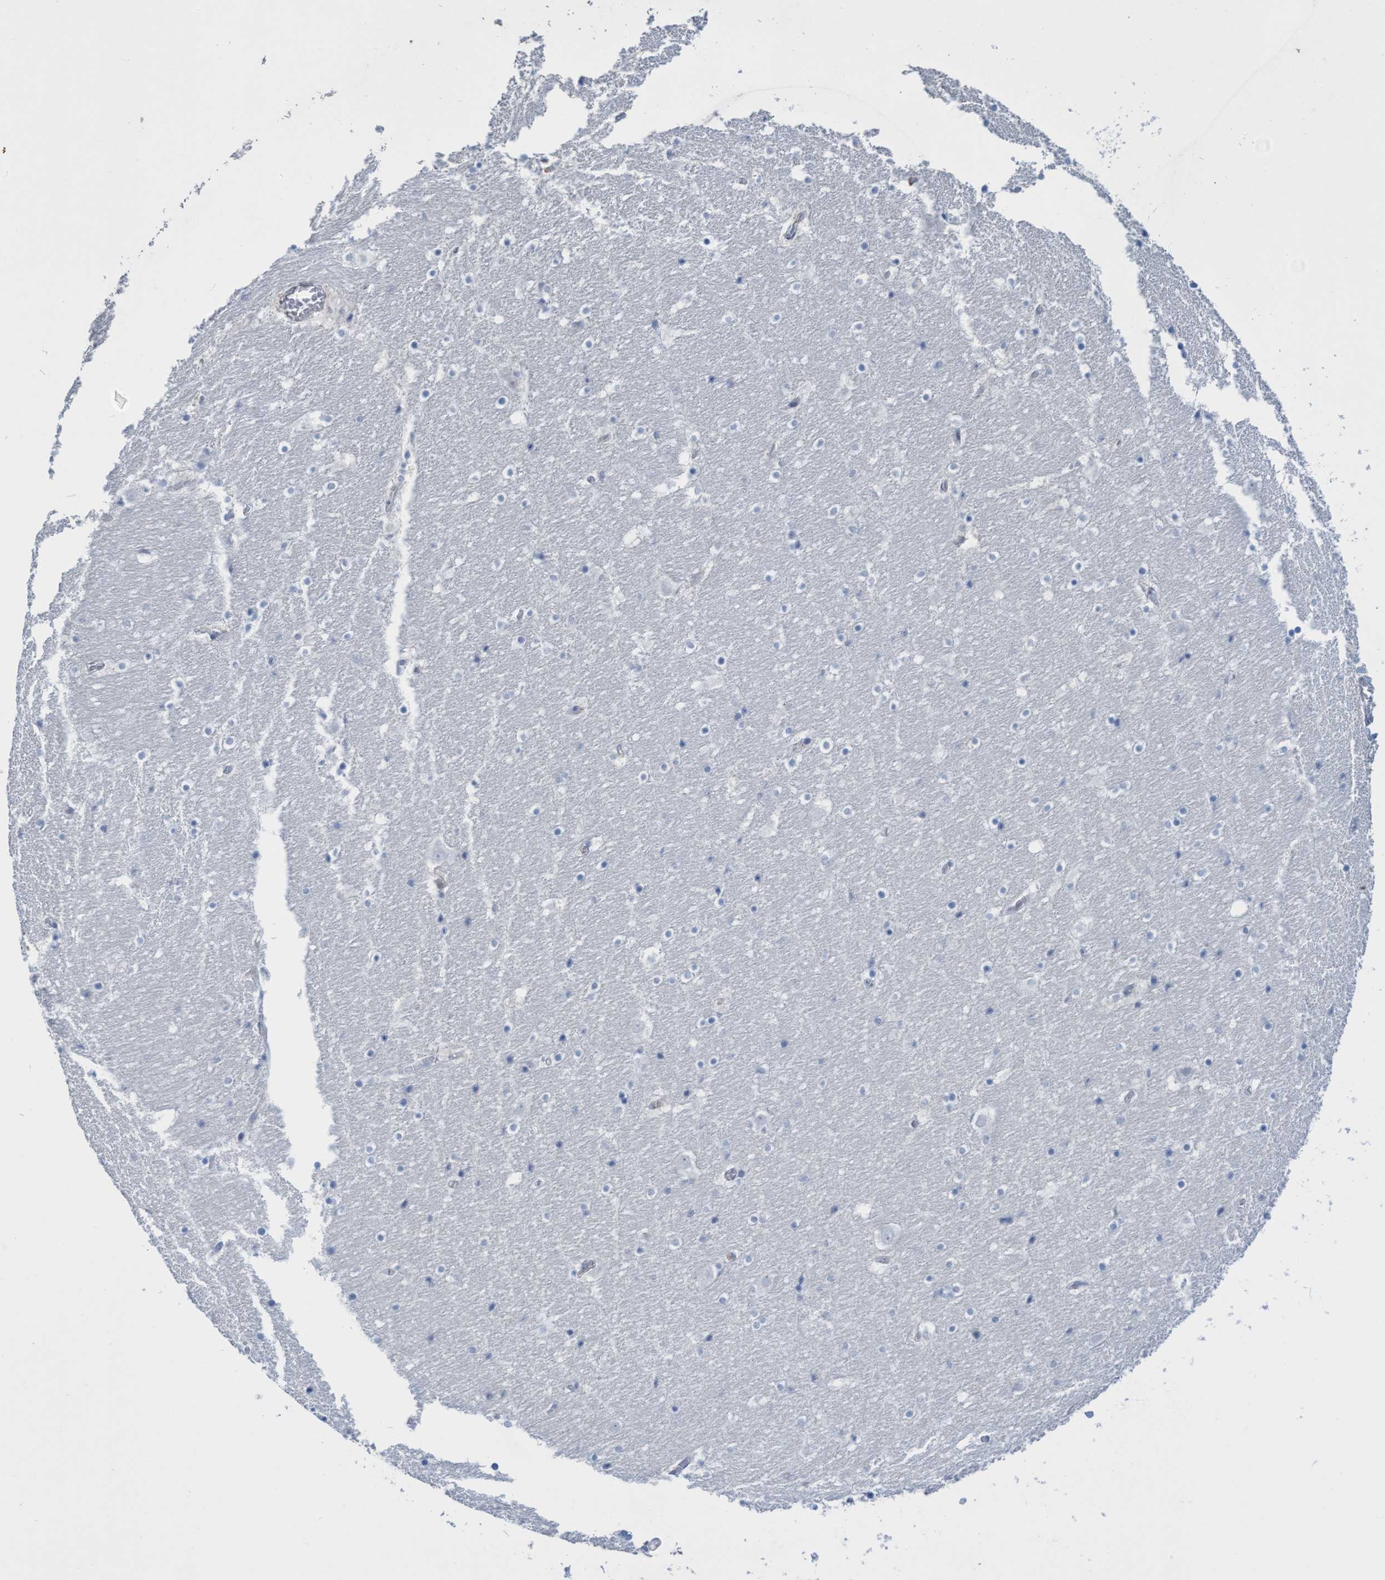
{"staining": {"intensity": "negative", "quantity": "none", "location": "none"}, "tissue": "hippocampus", "cell_type": "Glial cells", "image_type": "normal", "snomed": [{"axis": "morphology", "description": "Normal tissue, NOS"}, {"axis": "topography", "description": "Hippocampus"}], "caption": "Hippocampus was stained to show a protein in brown. There is no significant positivity in glial cells. (DAB immunohistochemistry (IHC) visualized using brightfield microscopy, high magnification).", "gene": "CBX2", "patient": {"sex": "male", "age": 45}}